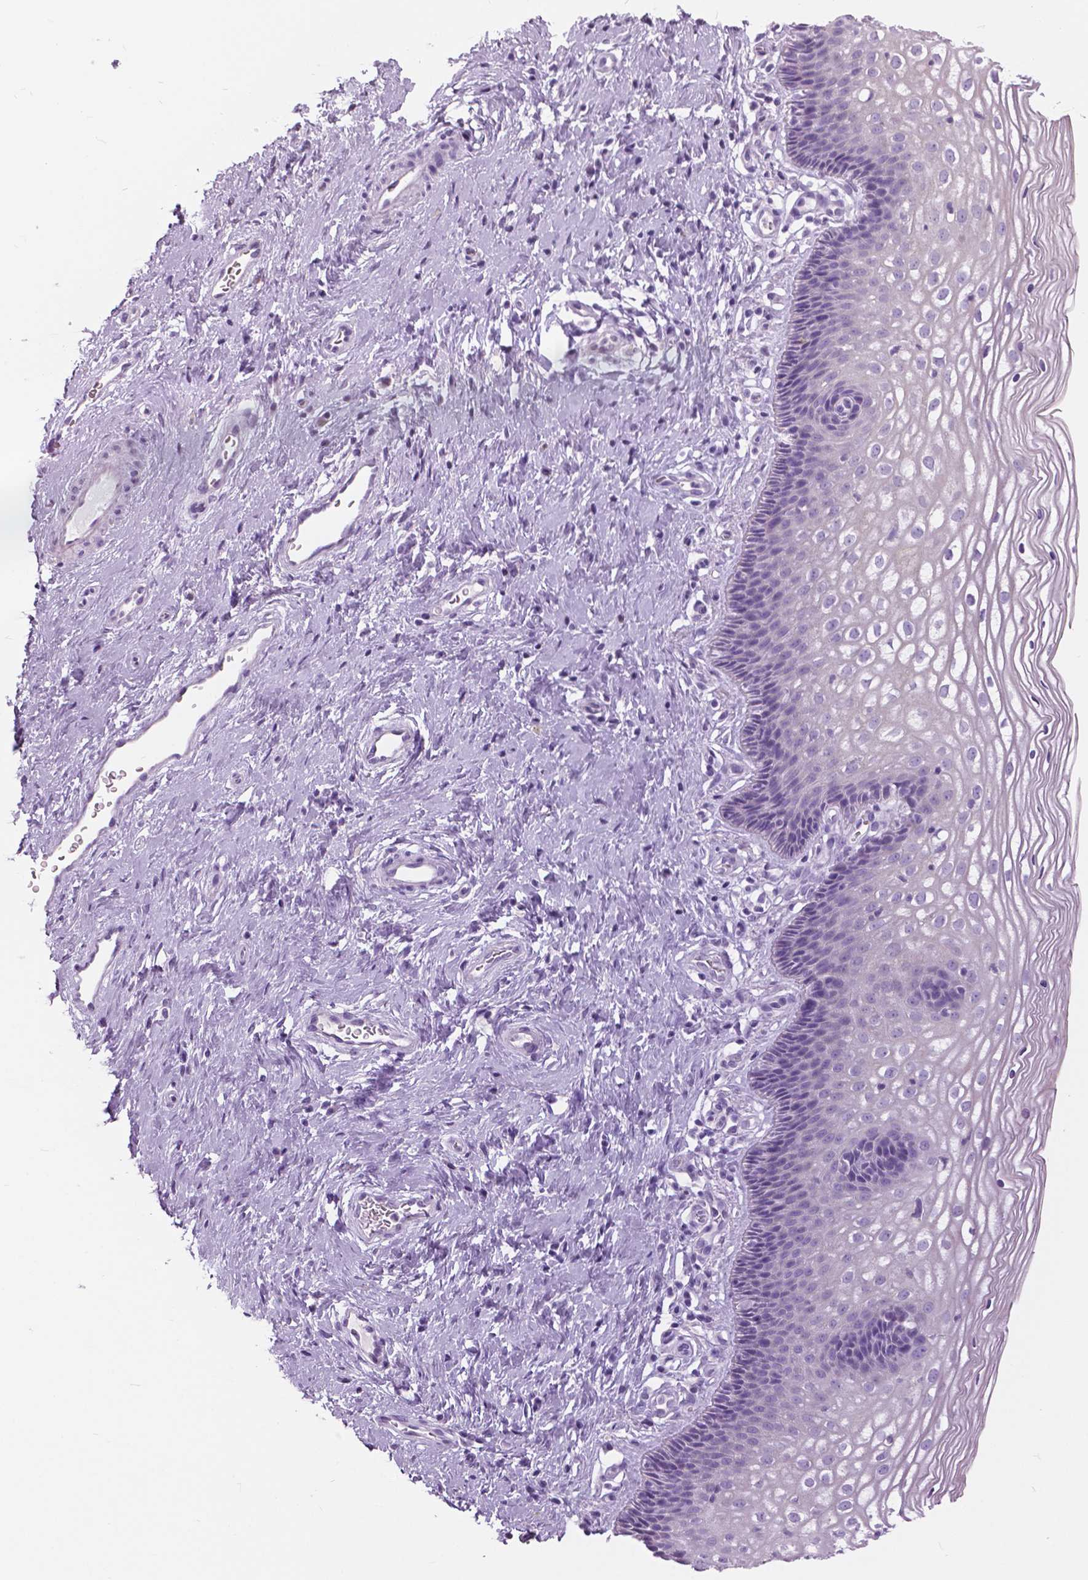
{"staining": {"intensity": "negative", "quantity": "none", "location": "none"}, "tissue": "cervix", "cell_type": "Glandular cells", "image_type": "normal", "snomed": [{"axis": "morphology", "description": "Normal tissue, NOS"}, {"axis": "topography", "description": "Cervix"}], "caption": "Cervix was stained to show a protein in brown. There is no significant expression in glandular cells.", "gene": "TP53TG5", "patient": {"sex": "female", "age": 34}}